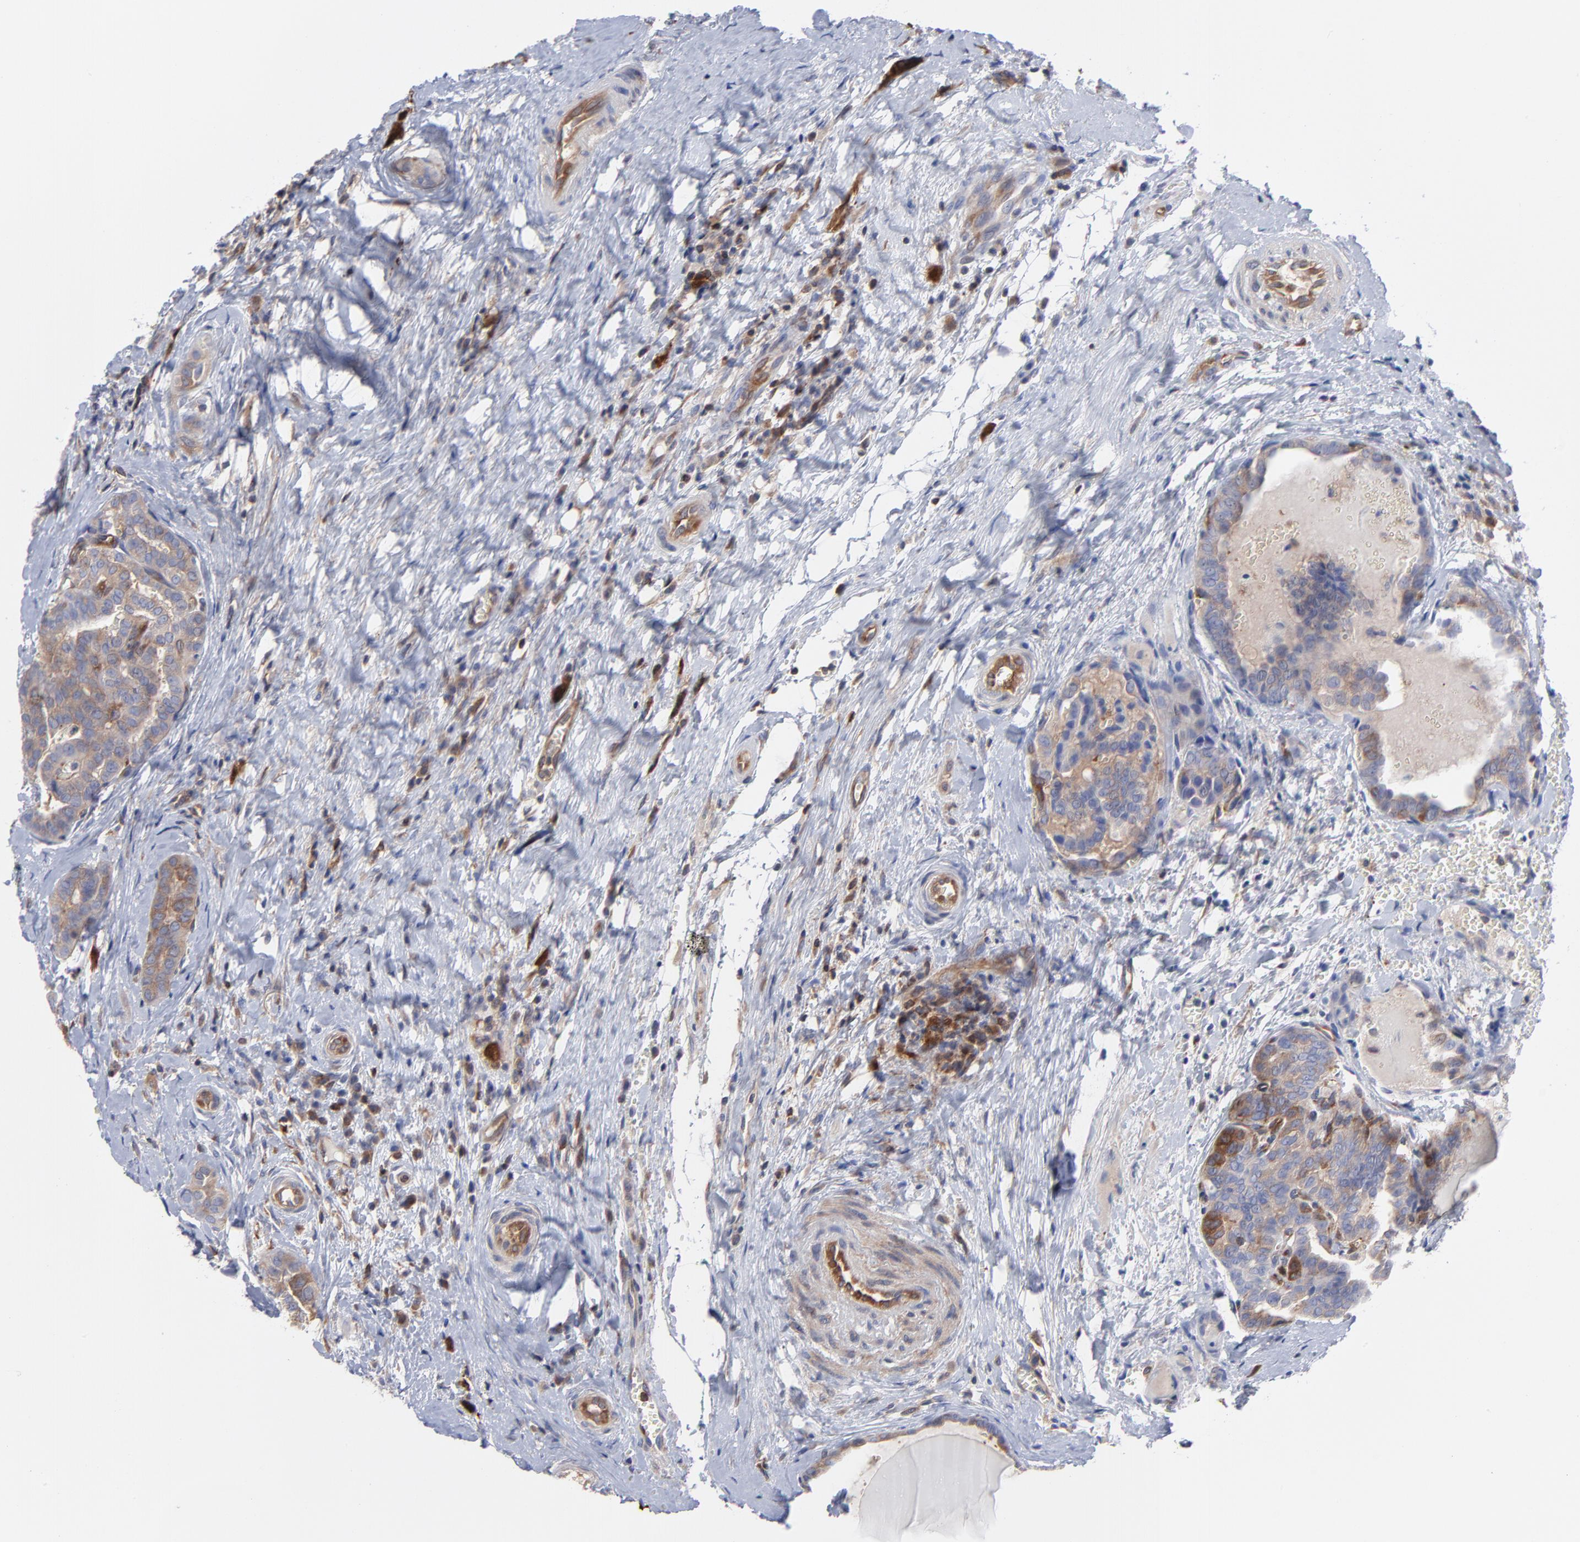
{"staining": {"intensity": "weak", "quantity": "25%-75%", "location": "cytoplasmic/membranous"}, "tissue": "thyroid cancer", "cell_type": "Tumor cells", "image_type": "cancer", "snomed": [{"axis": "morphology", "description": "Carcinoma, NOS"}, {"axis": "topography", "description": "Thyroid gland"}], "caption": "Brown immunohistochemical staining in human thyroid cancer displays weak cytoplasmic/membranous positivity in about 25%-75% of tumor cells.", "gene": "NFKBIA", "patient": {"sex": "female", "age": 91}}